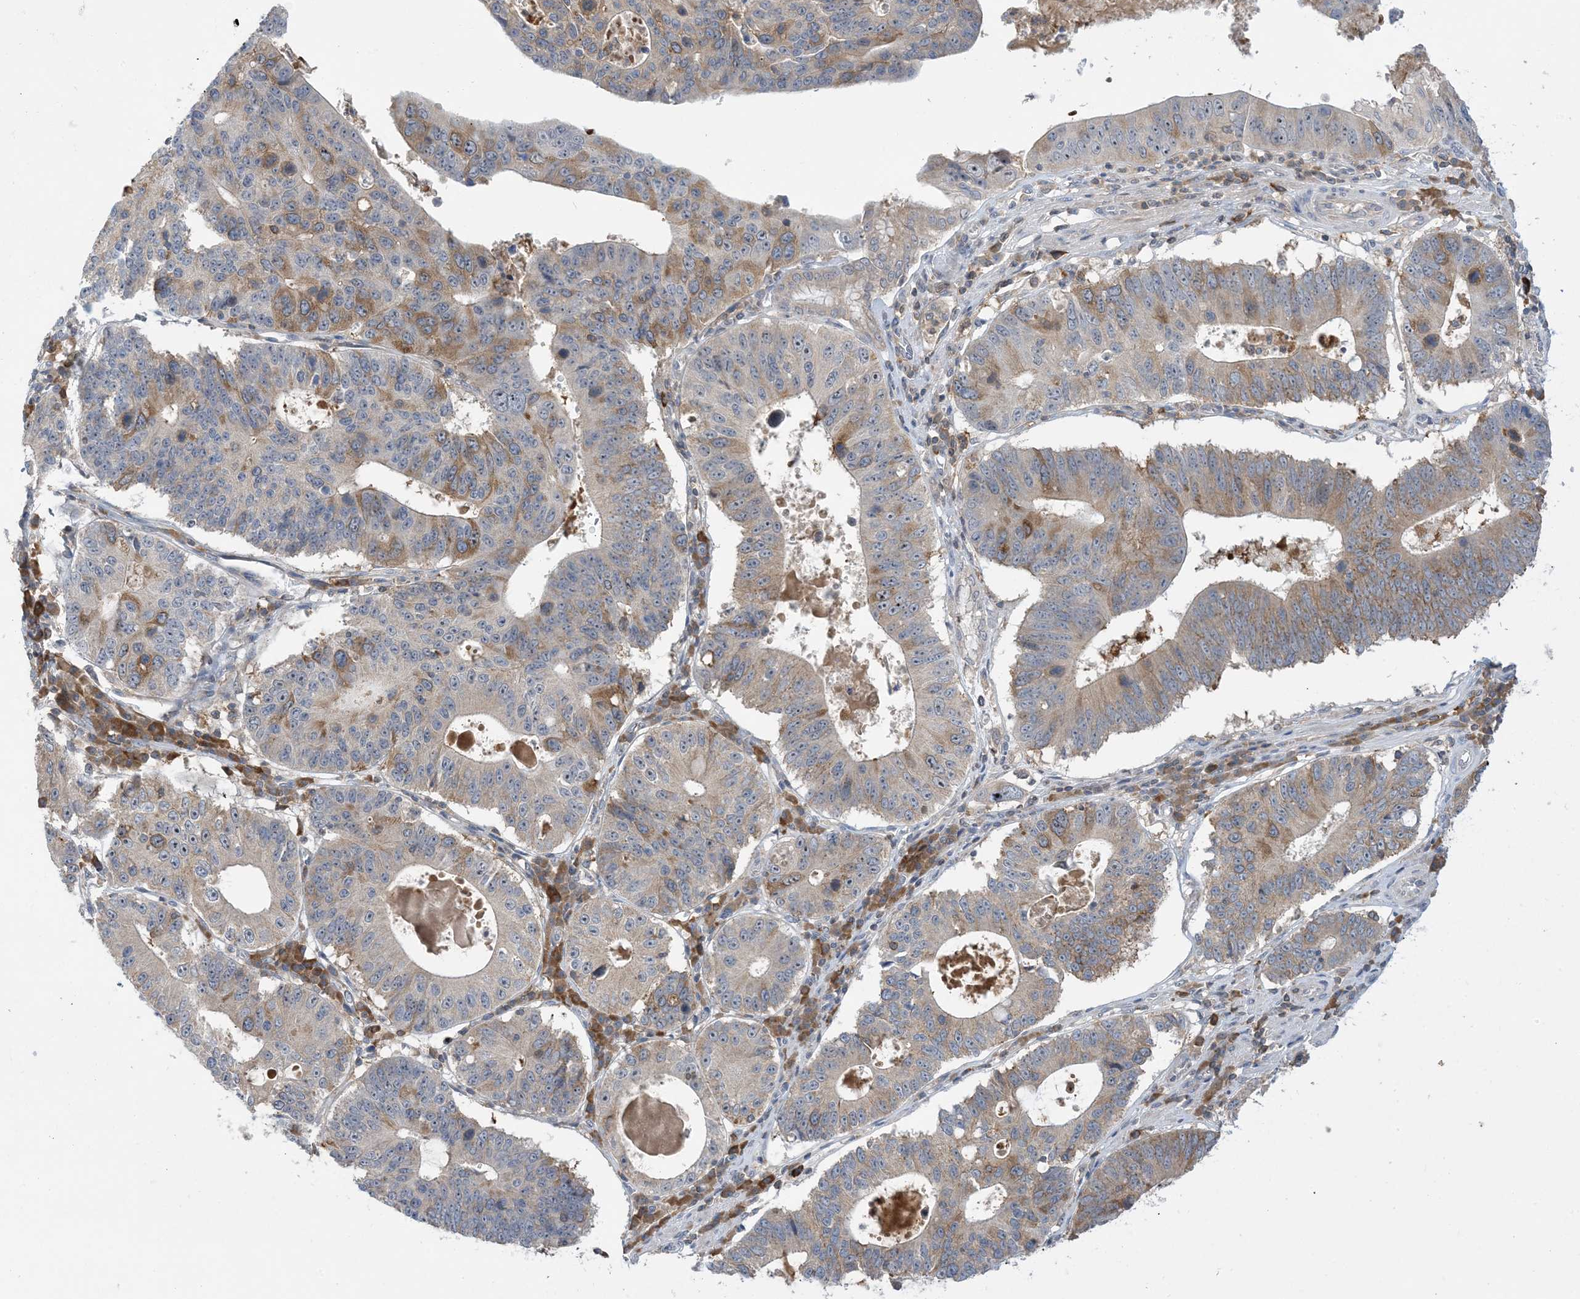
{"staining": {"intensity": "moderate", "quantity": "25%-75%", "location": "cytoplasmic/membranous"}, "tissue": "stomach cancer", "cell_type": "Tumor cells", "image_type": "cancer", "snomed": [{"axis": "morphology", "description": "Adenocarcinoma, NOS"}, {"axis": "topography", "description": "Stomach"}], "caption": "Immunohistochemical staining of human stomach adenocarcinoma displays medium levels of moderate cytoplasmic/membranous protein staining in approximately 25%-75% of tumor cells.", "gene": "AOC1", "patient": {"sex": "male", "age": 59}}